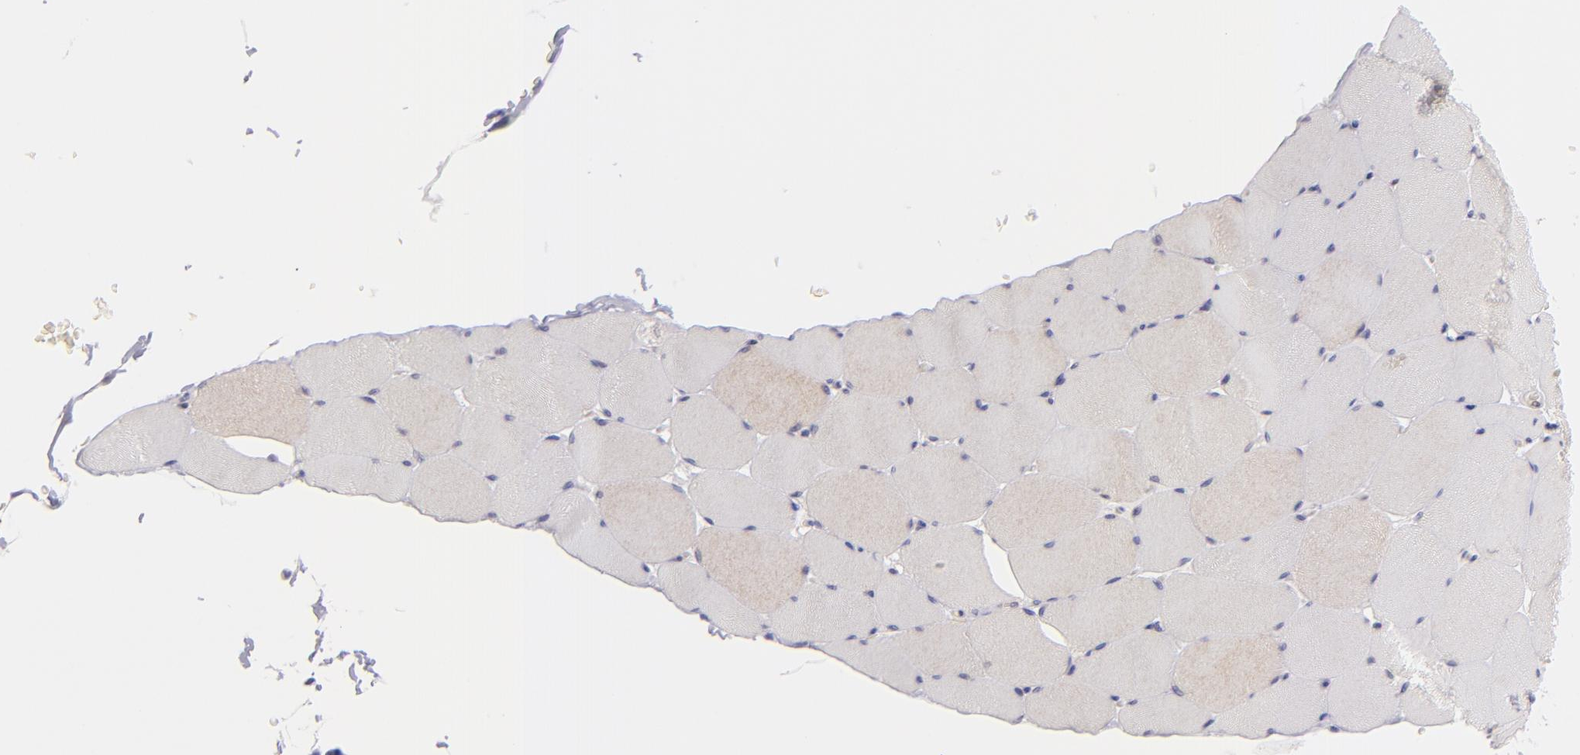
{"staining": {"intensity": "negative", "quantity": "none", "location": "none"}, "tissue": "skeletal muscle", "cell_type": "Myocytes", "image_type": "normal", "snomed": [{"axis": "morphology", "description": "Normal tissue, NOS"}, {"axis": "topography", "description": "Skeletal muscle"}], "caption": "Immunohistochemistry image of normal skeletal muscle: skeletal muscle stained with DAB (3,3'-diaminobenzidine) demonstrates no significant protein positivity in myocytes.", "gene": "PTPN13", "patient": {"sex": "male", "age": 62}}